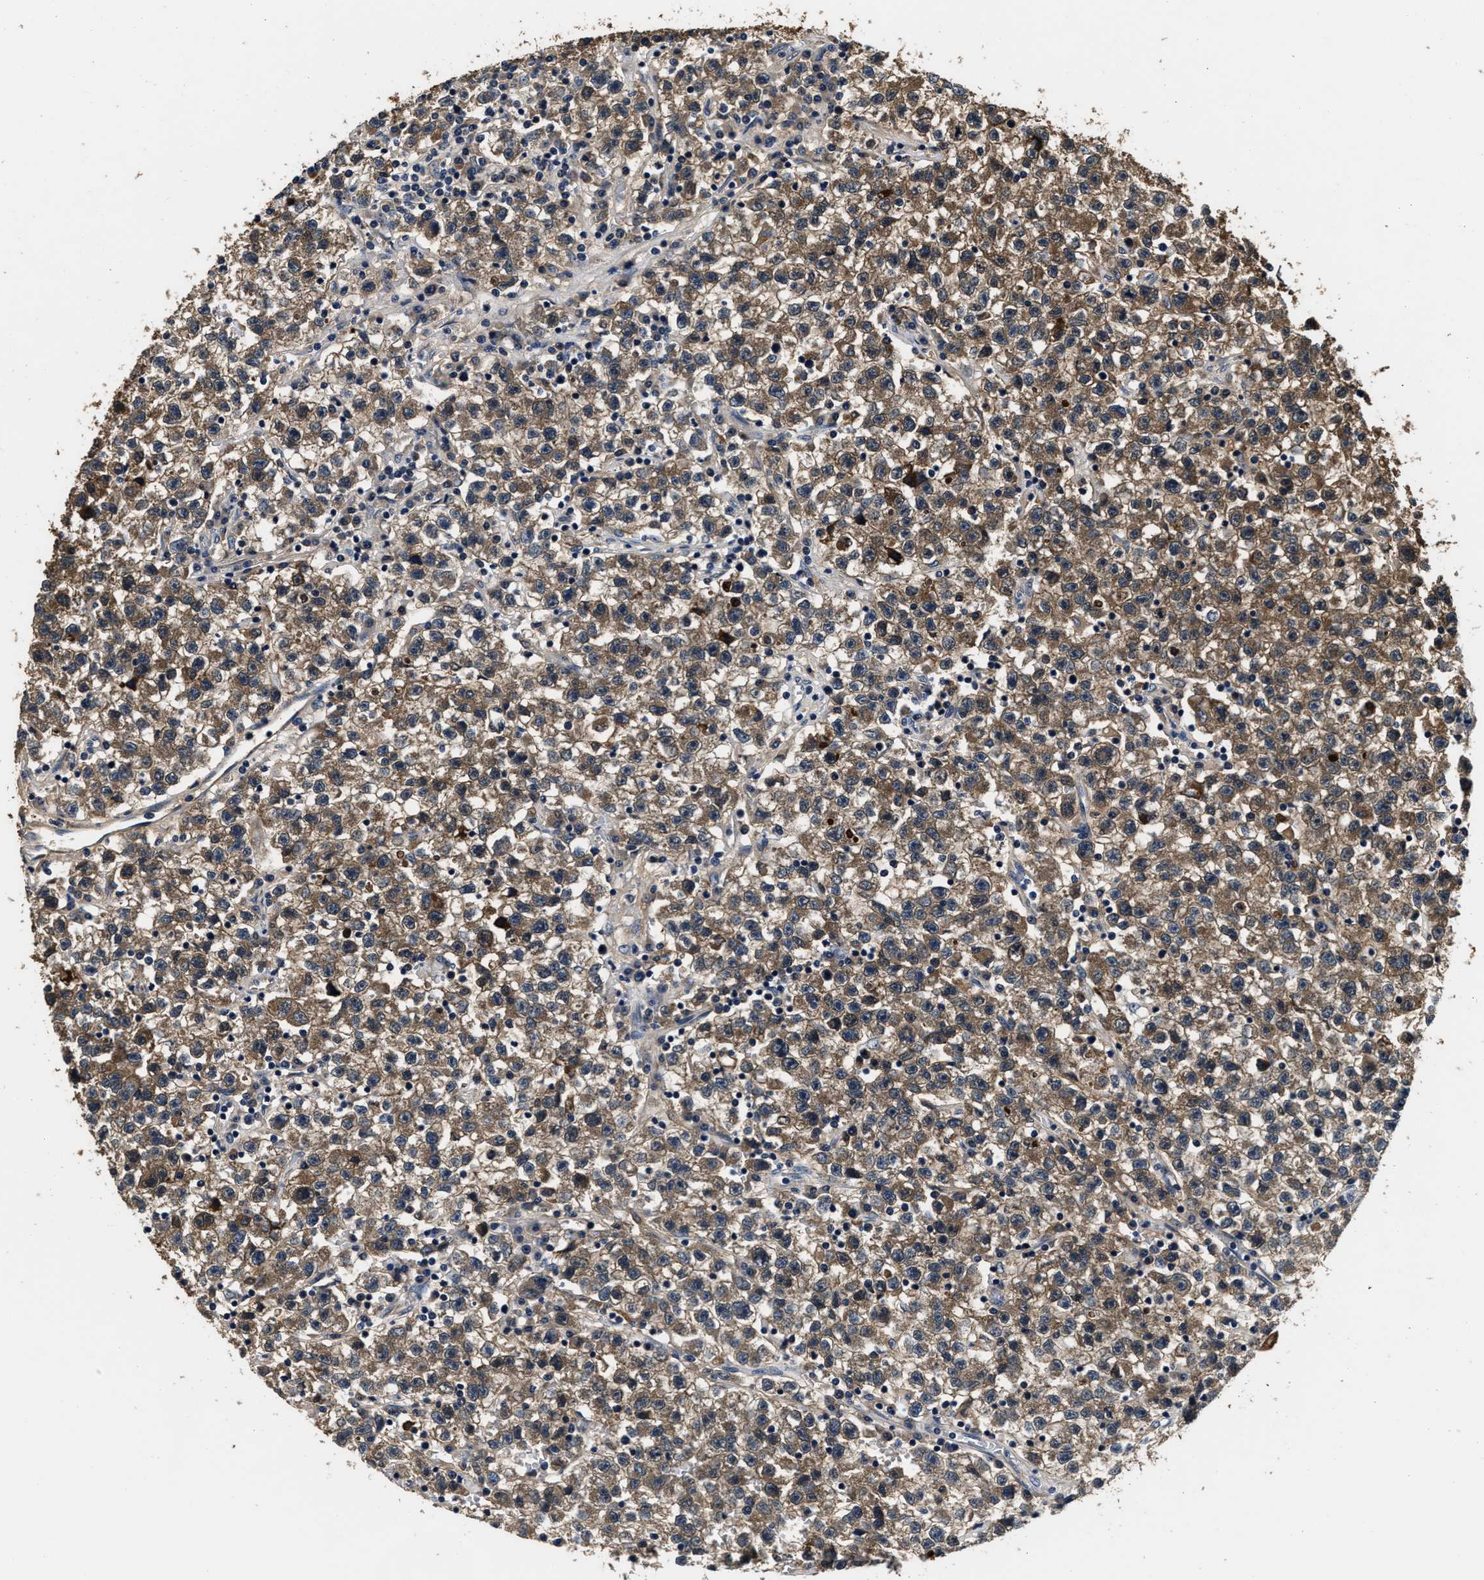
{"staining": {"intensity": "moderate", "quantity": ">75%", "location": "cytoplasmic/membranous"}, "tissue": "testis cancer", "cell_type": "Tumor cells", "image_type": "cancer", "snomed": [{"axis": "morphology", "description": "Seminoma, NOS"}, {"axis": "topography", "description": "Testis"}], "caption": "Immunohistochemical staining of testis cancer (seminoma) displays medium levels of moderate cytoplasmic/membranous expression in about >75% of tumor cells.", "gene": "PHPT1", "patient": {"sex": "male", "age": 22}}